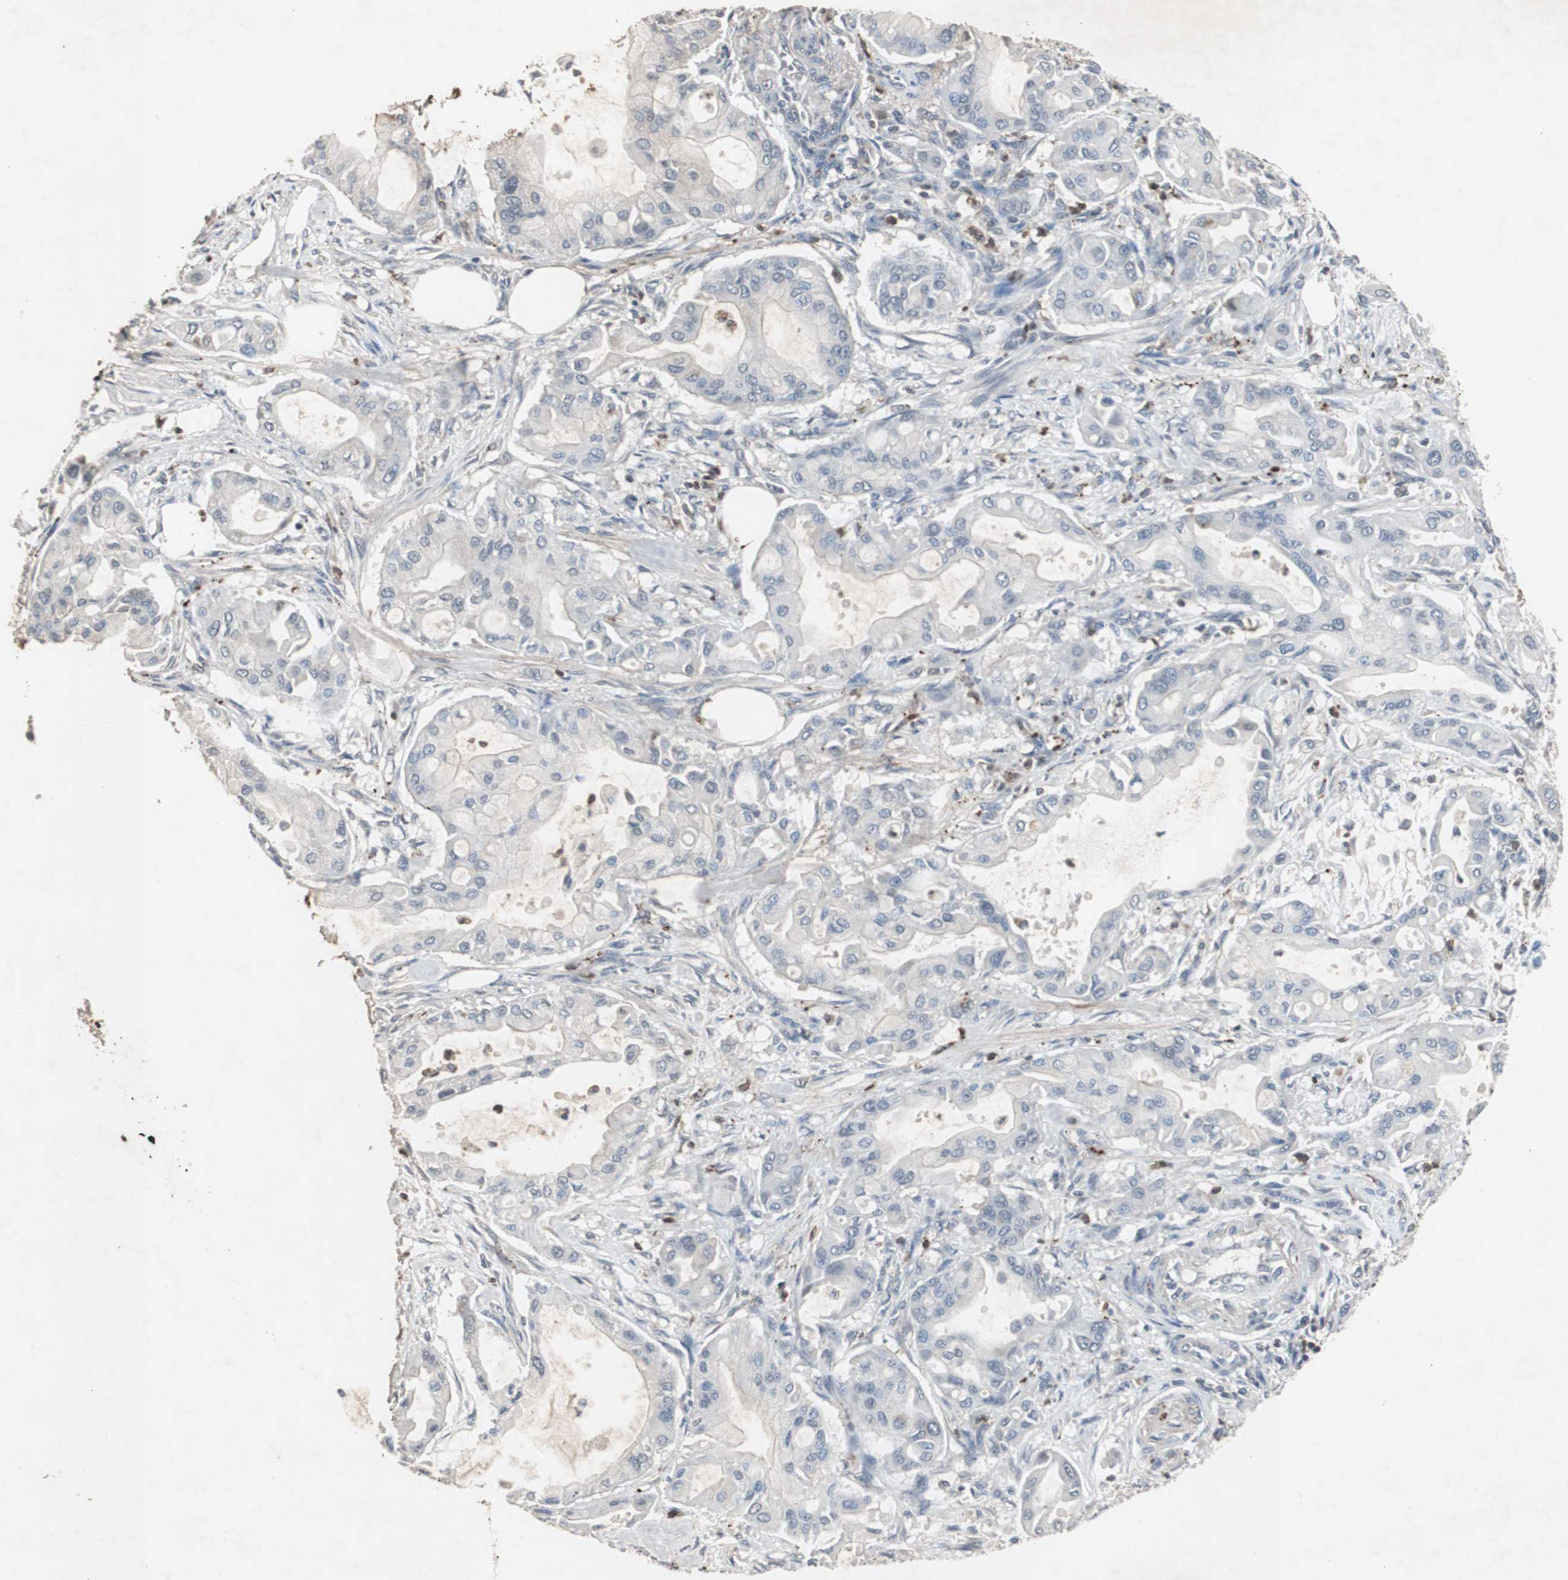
{"staining": {"intensity": "negative", "quantity": "none", "location": "none"}, "tissue": "pancreatic cancer", "cell_type": "Tumor cells", "image_type": "cancer", "snomed": [{"axis": "morphology", "description": "Adenocarcinoma, NOS"}, {"axis": "morphology", "description": "Adenocarcinoma, metastatic, NOS"}, {"axis": "topography", "description": "Lymph node"}, {"axis": "topography", "description": "Pancreas"}, {"axis": "topography", "description": "Duodenum"}], "caption": "Photomicrograph shows no significant protein staining in tumor cells of metastatic adenocarcinoma (pancreatic). Brightfield microscopy of IHC stained with DAB (brown) and hematoxylin (blue), captured at high magnification.", "gene": "ADNP2", "patient": {"sex": "female", "age": 64}}